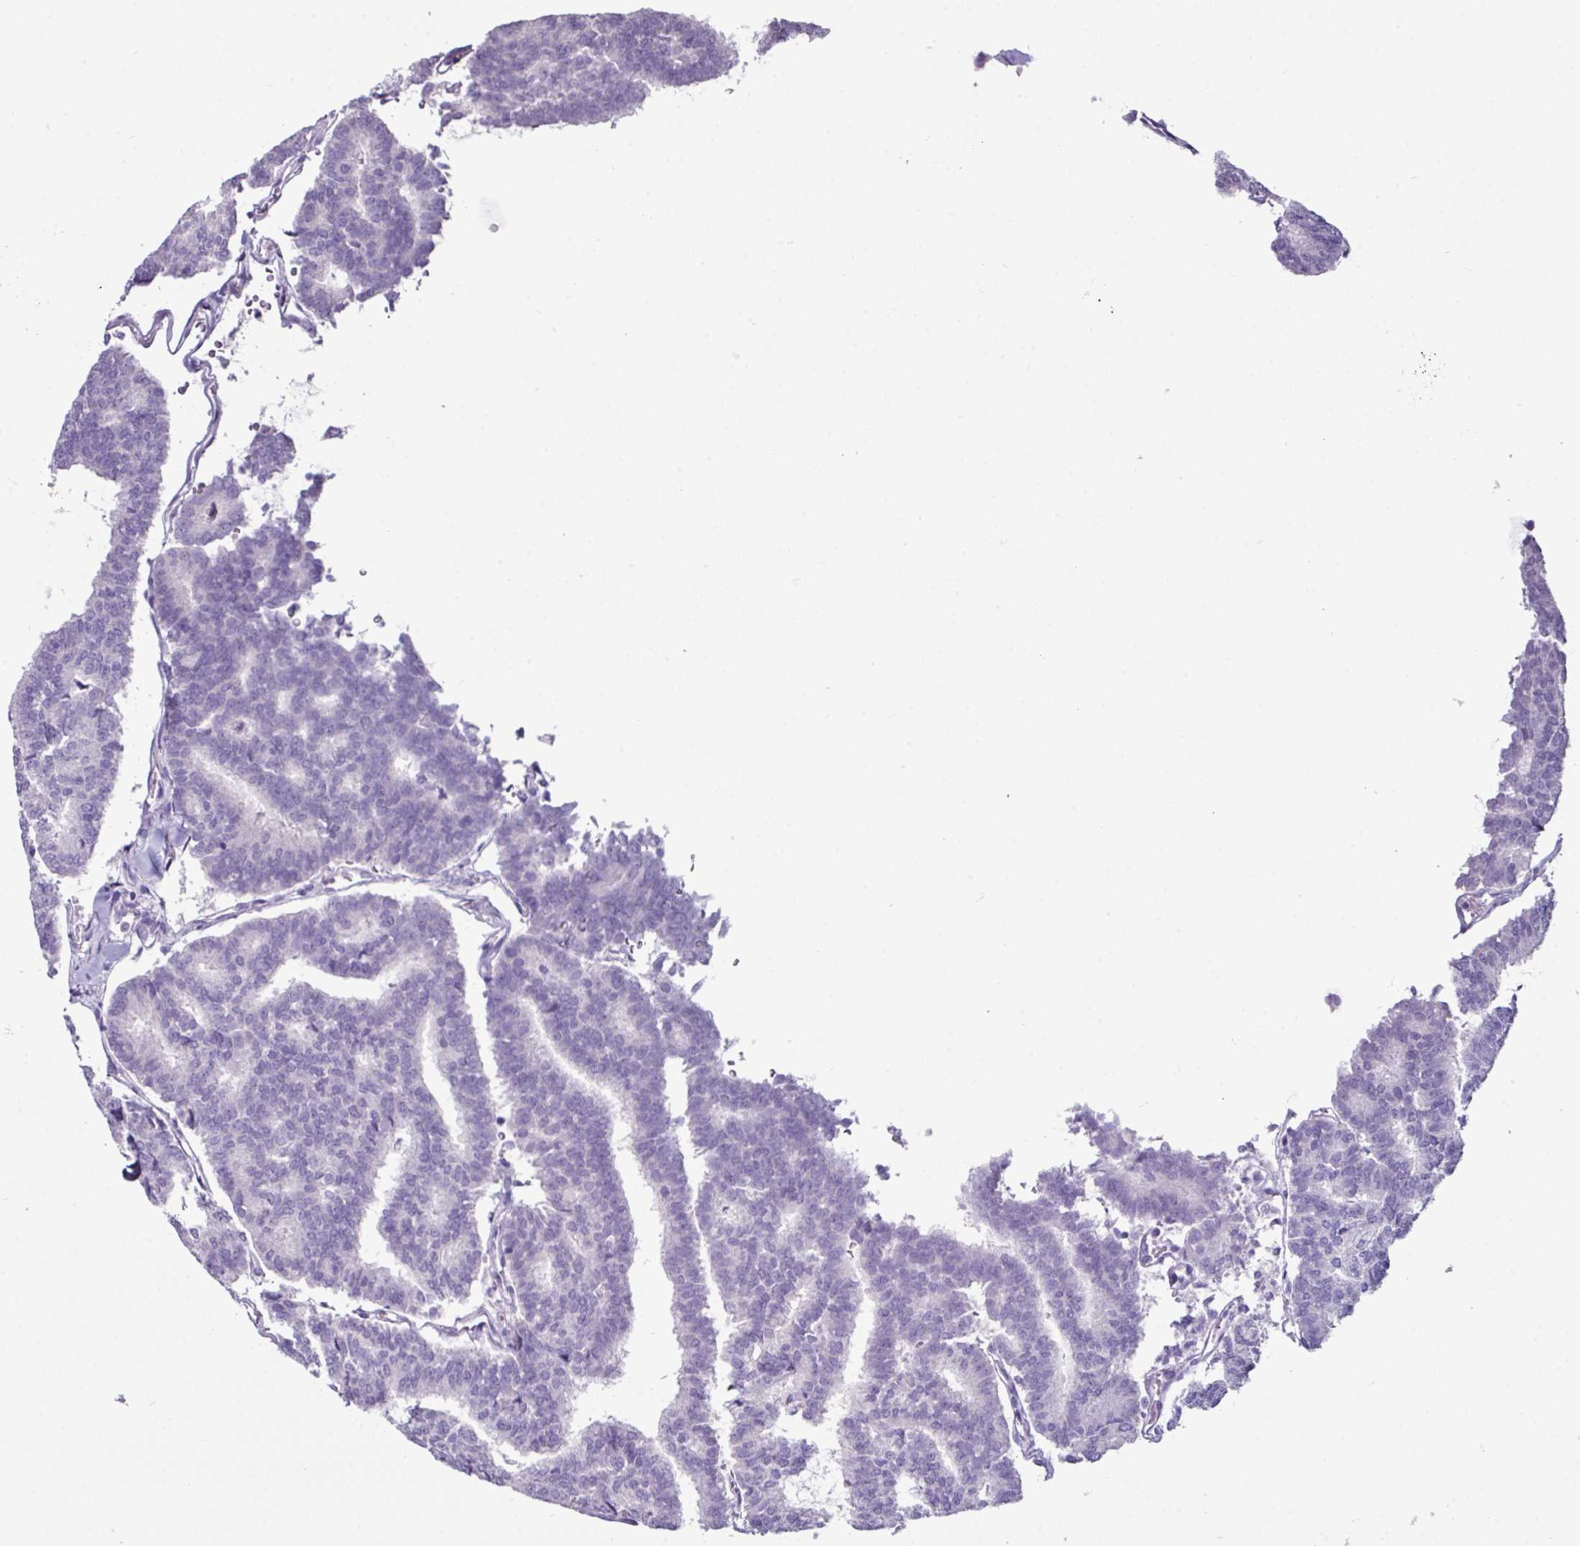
{"staining": {"intensity": "negative", "quantity": "none", "location": "none"}, "tissue": "thyroid cancer", "cell_type": "Tumor cells", "image_type": "cancer", "snomed": [{"axis": "morphology", "description": "Papillary adenocarcinoma, NOS"}, {"axis": "topography", "description": "Thyroid gland"}], "caption": "Papillary adenocarcinoma (thyroid) stained for a protein using immunohistochemistry (IHC) demonstrates no positivity tumor cells.", "gene": "GLP2R", "patient": {"sex": "female", "age": 35}}